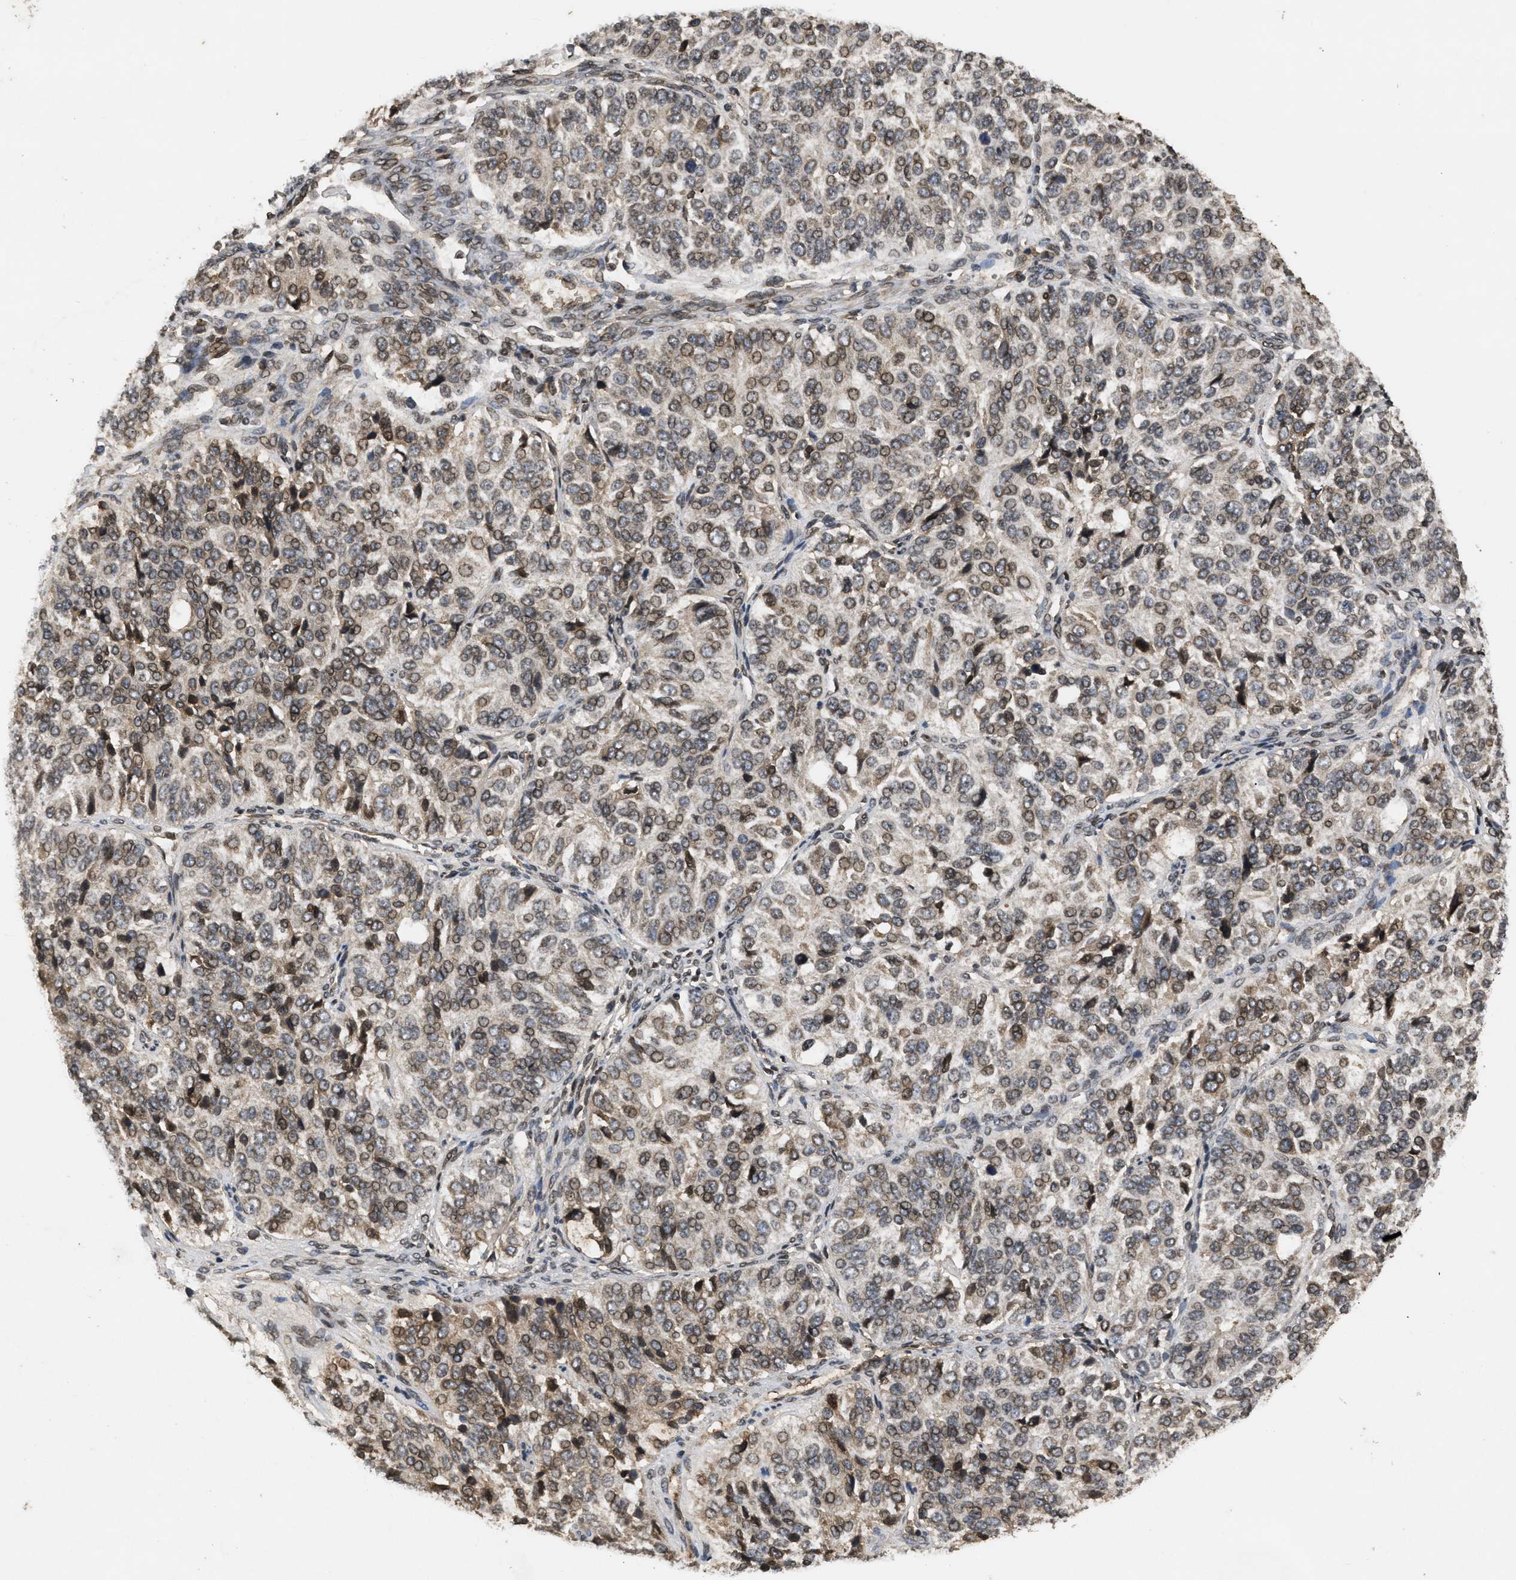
{"staining": {"intensity": "weak", "quantity": ">75%", "location": "cytoplasmic/membranous,nuclear"}, "tissue": "ovarian cancer", "cell_type": "Tumor cells", "image_type": "cancer", "snomed": [{"axis": "morphology", "description": "Carcinoma, endometroid"}, {"axis": "topography", "description": "Ovary"}], "caption": "Human endometroid carcinoma (ovarian) stained with a protein marker displays weak staining in tumor cells.", "gene": "CRY1", "patient": {"sex": "female", "age": 51}}